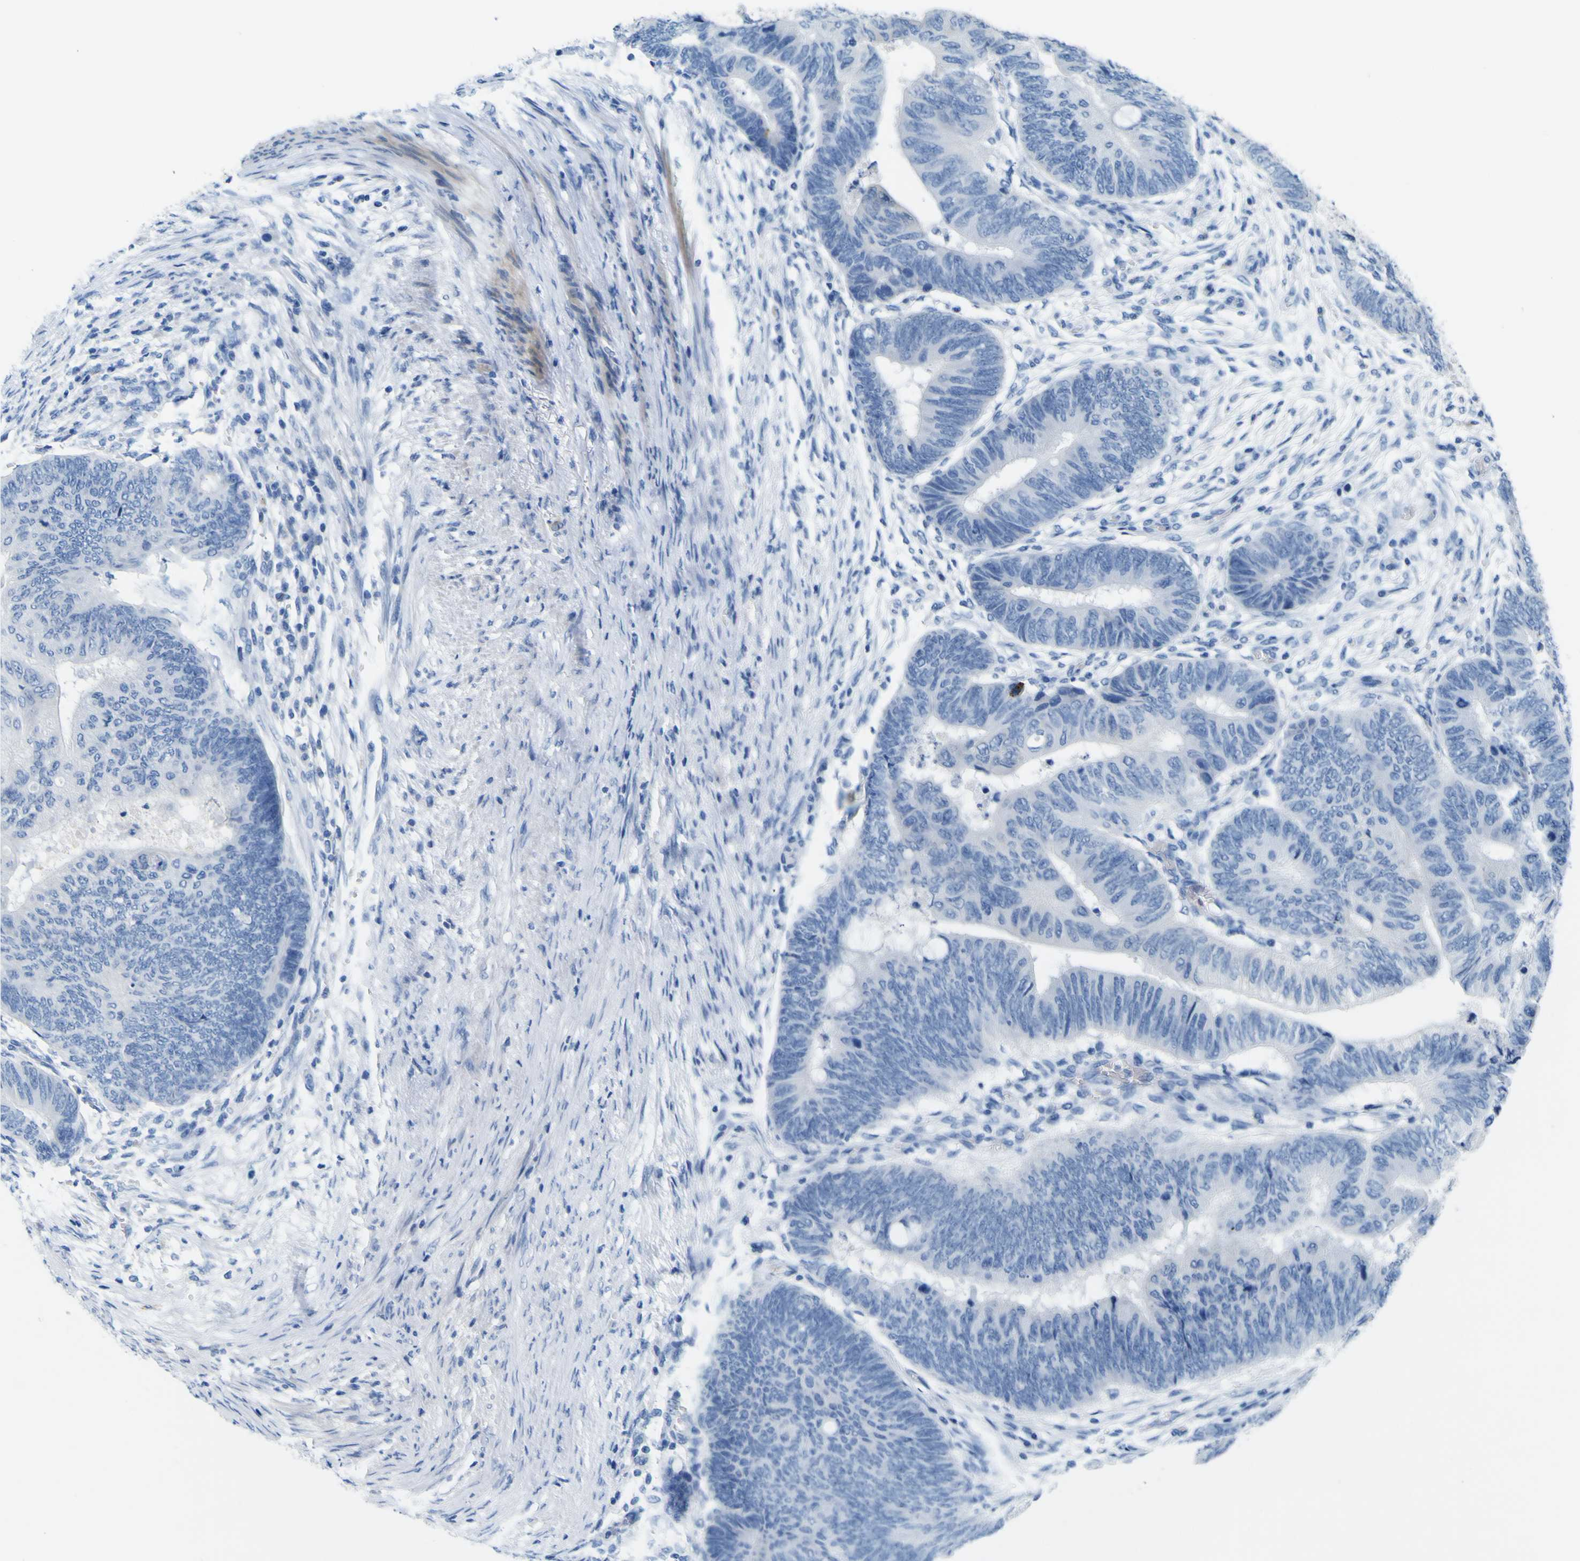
{"staining": {"intensity": "negative", "quantity": "none", "location": "none"}, "tissue": "colorectal cancer", "cell_type": "Tumor cells", "image_type": "cancer", "snomed": [{"axis": "morphology", "description": "Normal tissue, NOS"}, {"axis": "morphology", "description": "Adenocarcinoma, NOS"}, {"axis": "topography", "description": "Rectum"}, {"axis": "topography", "description": "Peripheral nerve tissue"}], "caption": "A high-resolution photomicrograph shows immunohistochemistry staining of colorectal adenocarcinoma, which shows no significant positivity in tumor cells.", "gene": "ACSL1", "patient": {"sex": "male", "age": 92}}